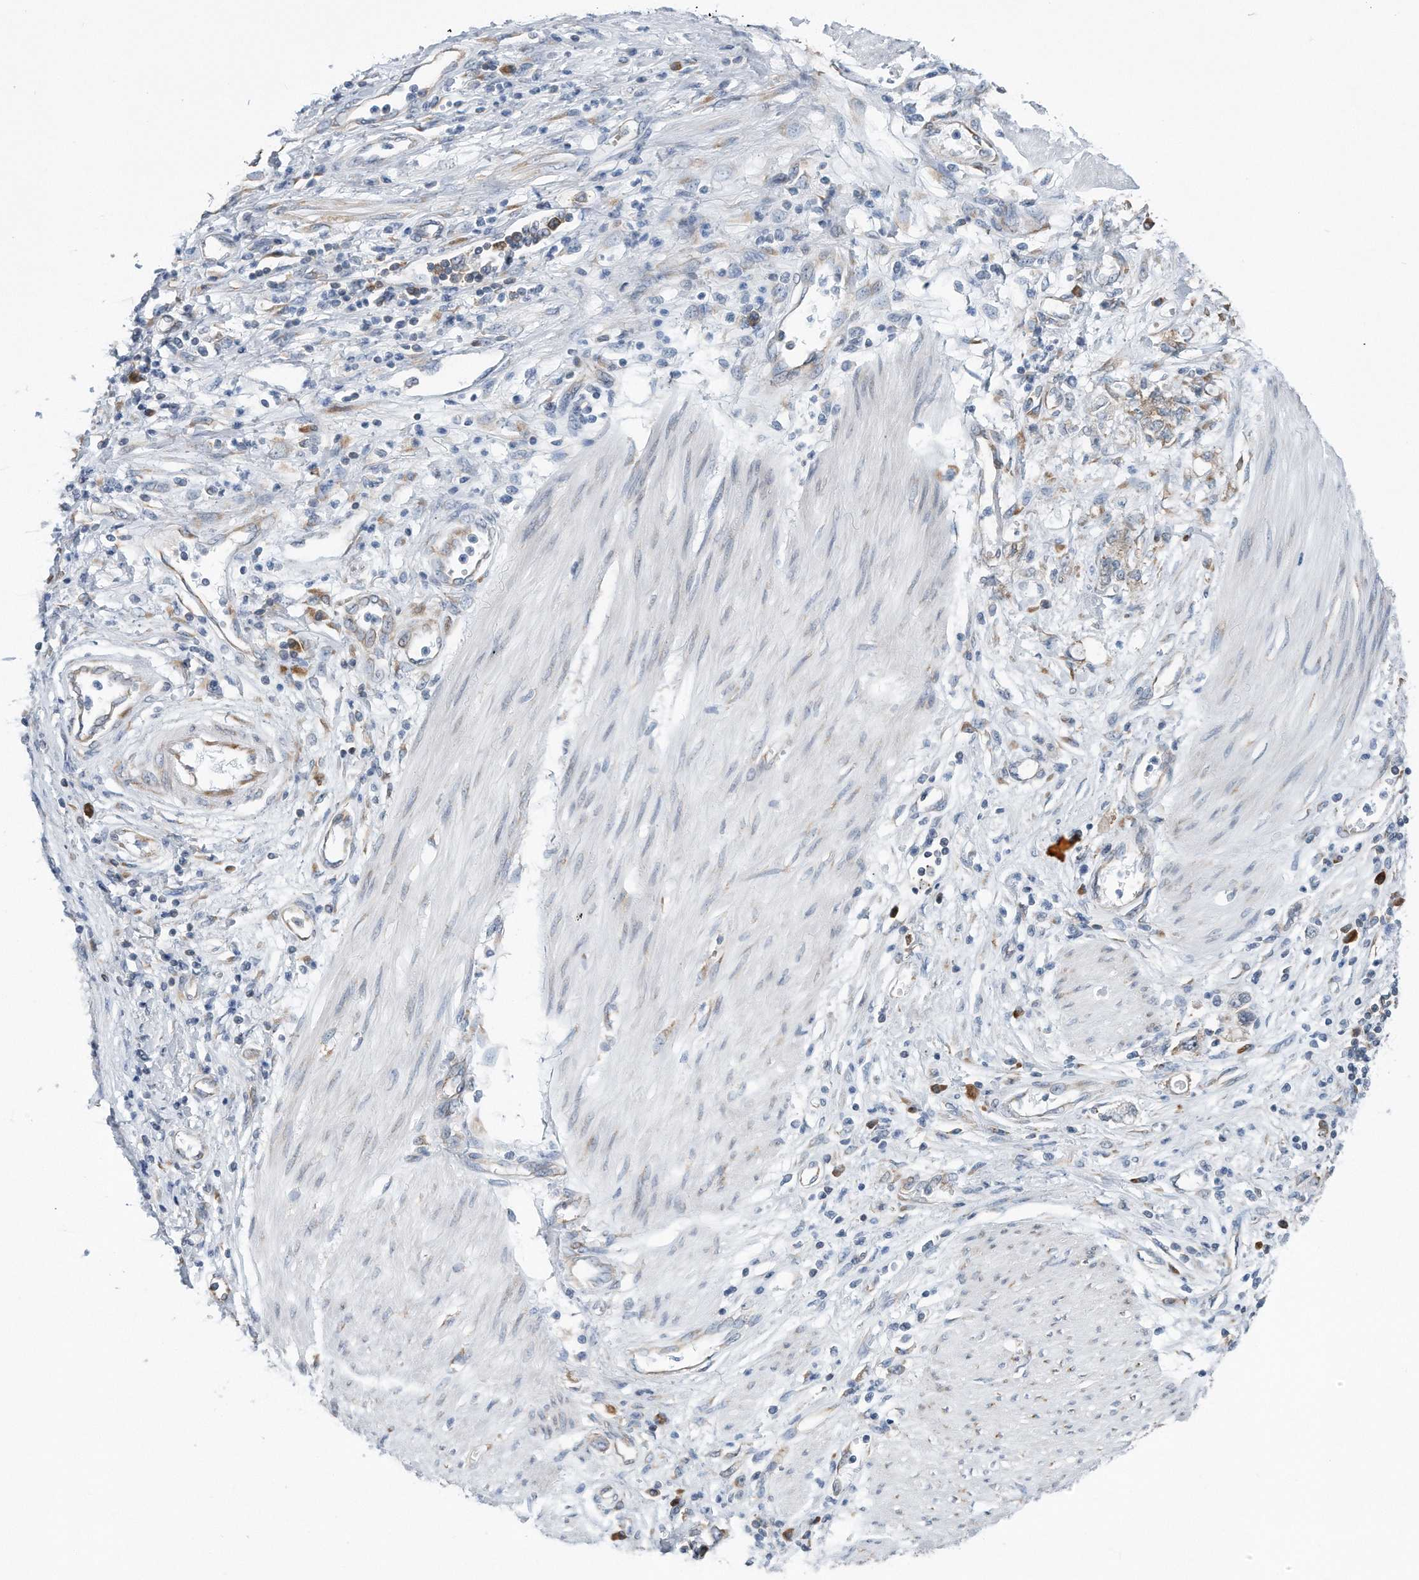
{"staining": {"intensity": "weak", "quantity": ">75%", "location": "cytoplasmic/membranous"}, "tissue": "stomach cancer", "cell_type": "Tumor cells", "image_type": "cancer", "snomed": [{"axis": "morphology", "description": "Adenocarcinoma, NOS"}, {"axis": "topography", "description": "Stomach"}], "caption": "Protein expression analysis of stomach cancer reveals weak cytoplasmic/membranous positivity in approximately >75% of tumor cells. The protein is stained brown, and the nuclei are stained in blue (DAB (3,3'-diaminobenzidine) IHC with brightfield microscopy, high magnification).", "gene": "RPL26L1", "patient": {"sex": "female", "age": 76}}